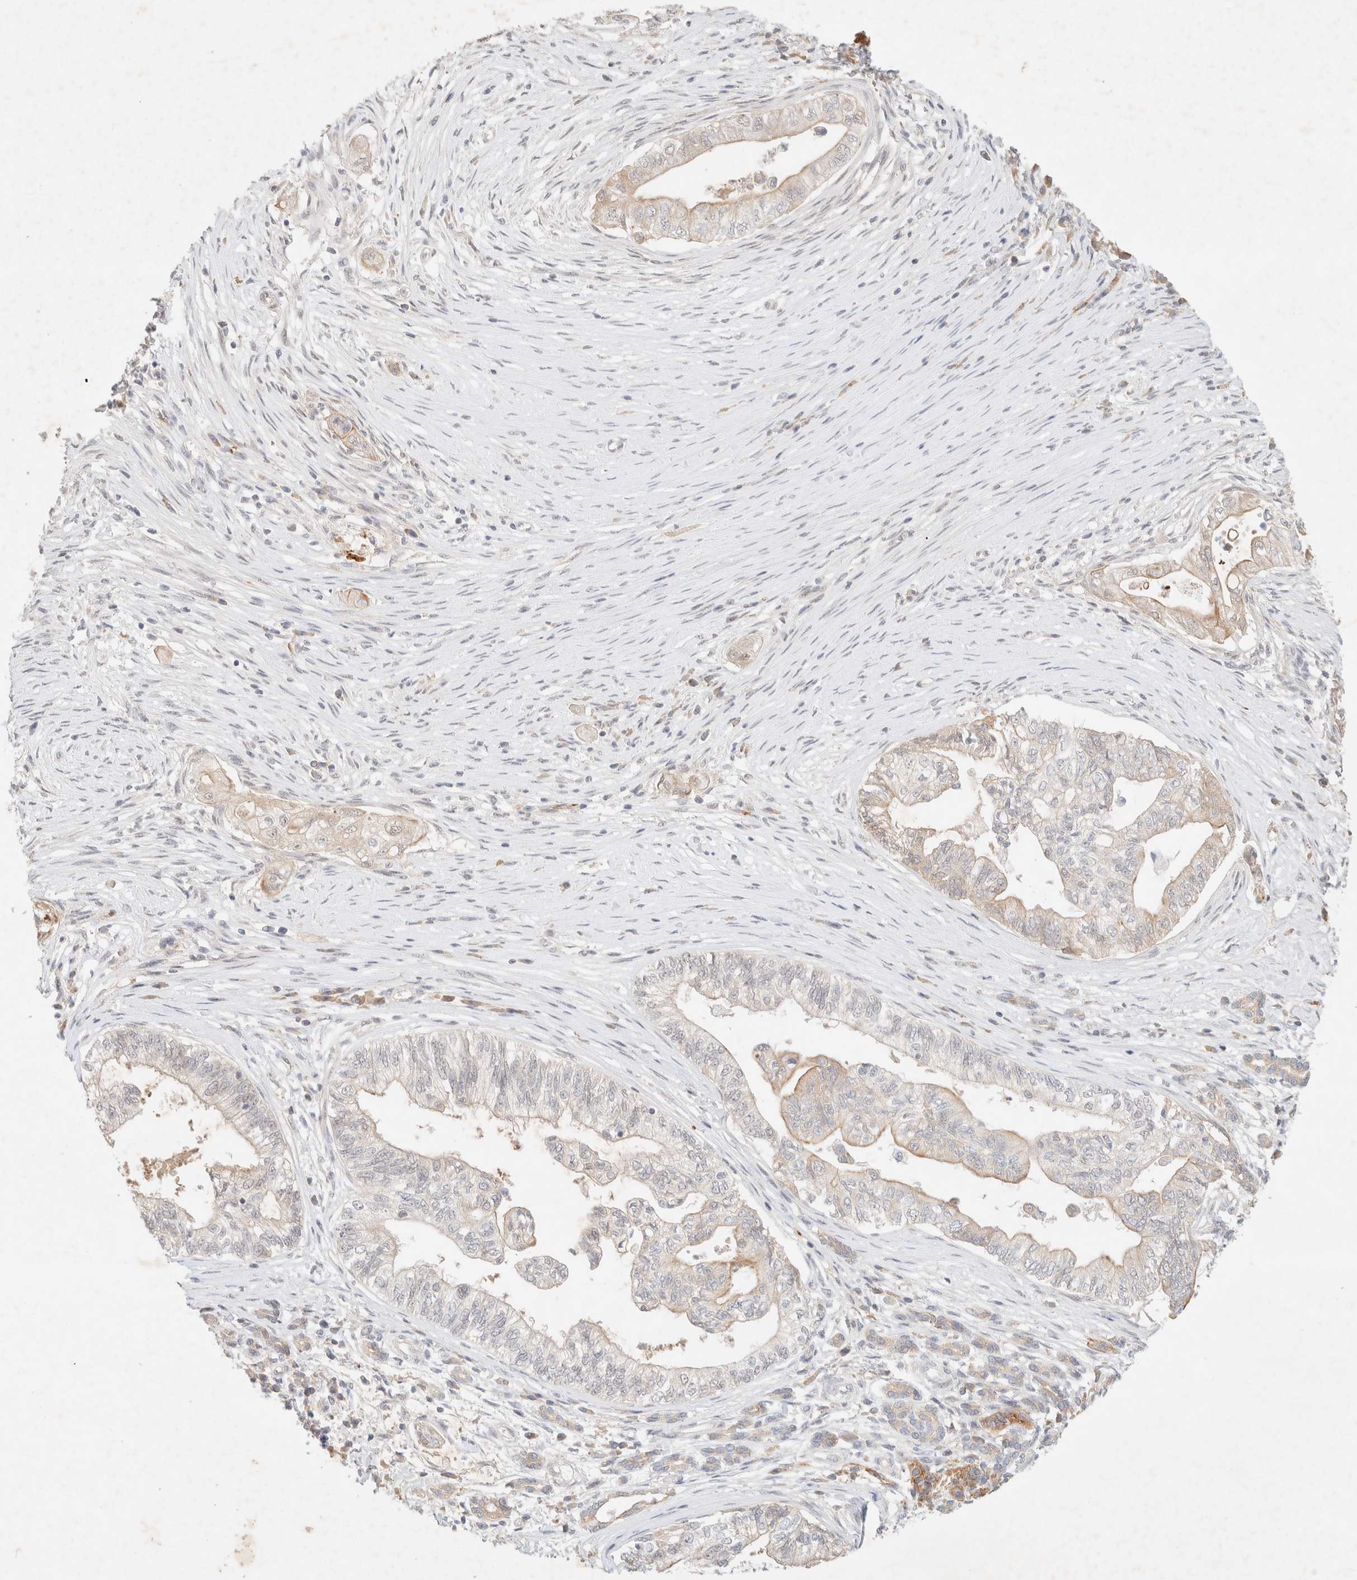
{"staining": {"intensity": "moderate", "quantity": "<25%", "location": "cytoplasmic/membranous"}, "tissue": "pancreatic cancer", "cell_type": "Tumor cells", "image_type": "cancer", "snomed": [{"axis": "morphology", "description": "Adenocarcinoma, NOS"}, {"axis": "topography", "description": "Pancreas"}], "caption": "Brown immunohistochemical staining in human adenocarcinoma (pancreatic) exhibits moderate cytoplasmic/membranous staining in approximately <25% of tumor cells.", "gene": "SGSM2", "patient": {"sex": "male", "age": 72}}